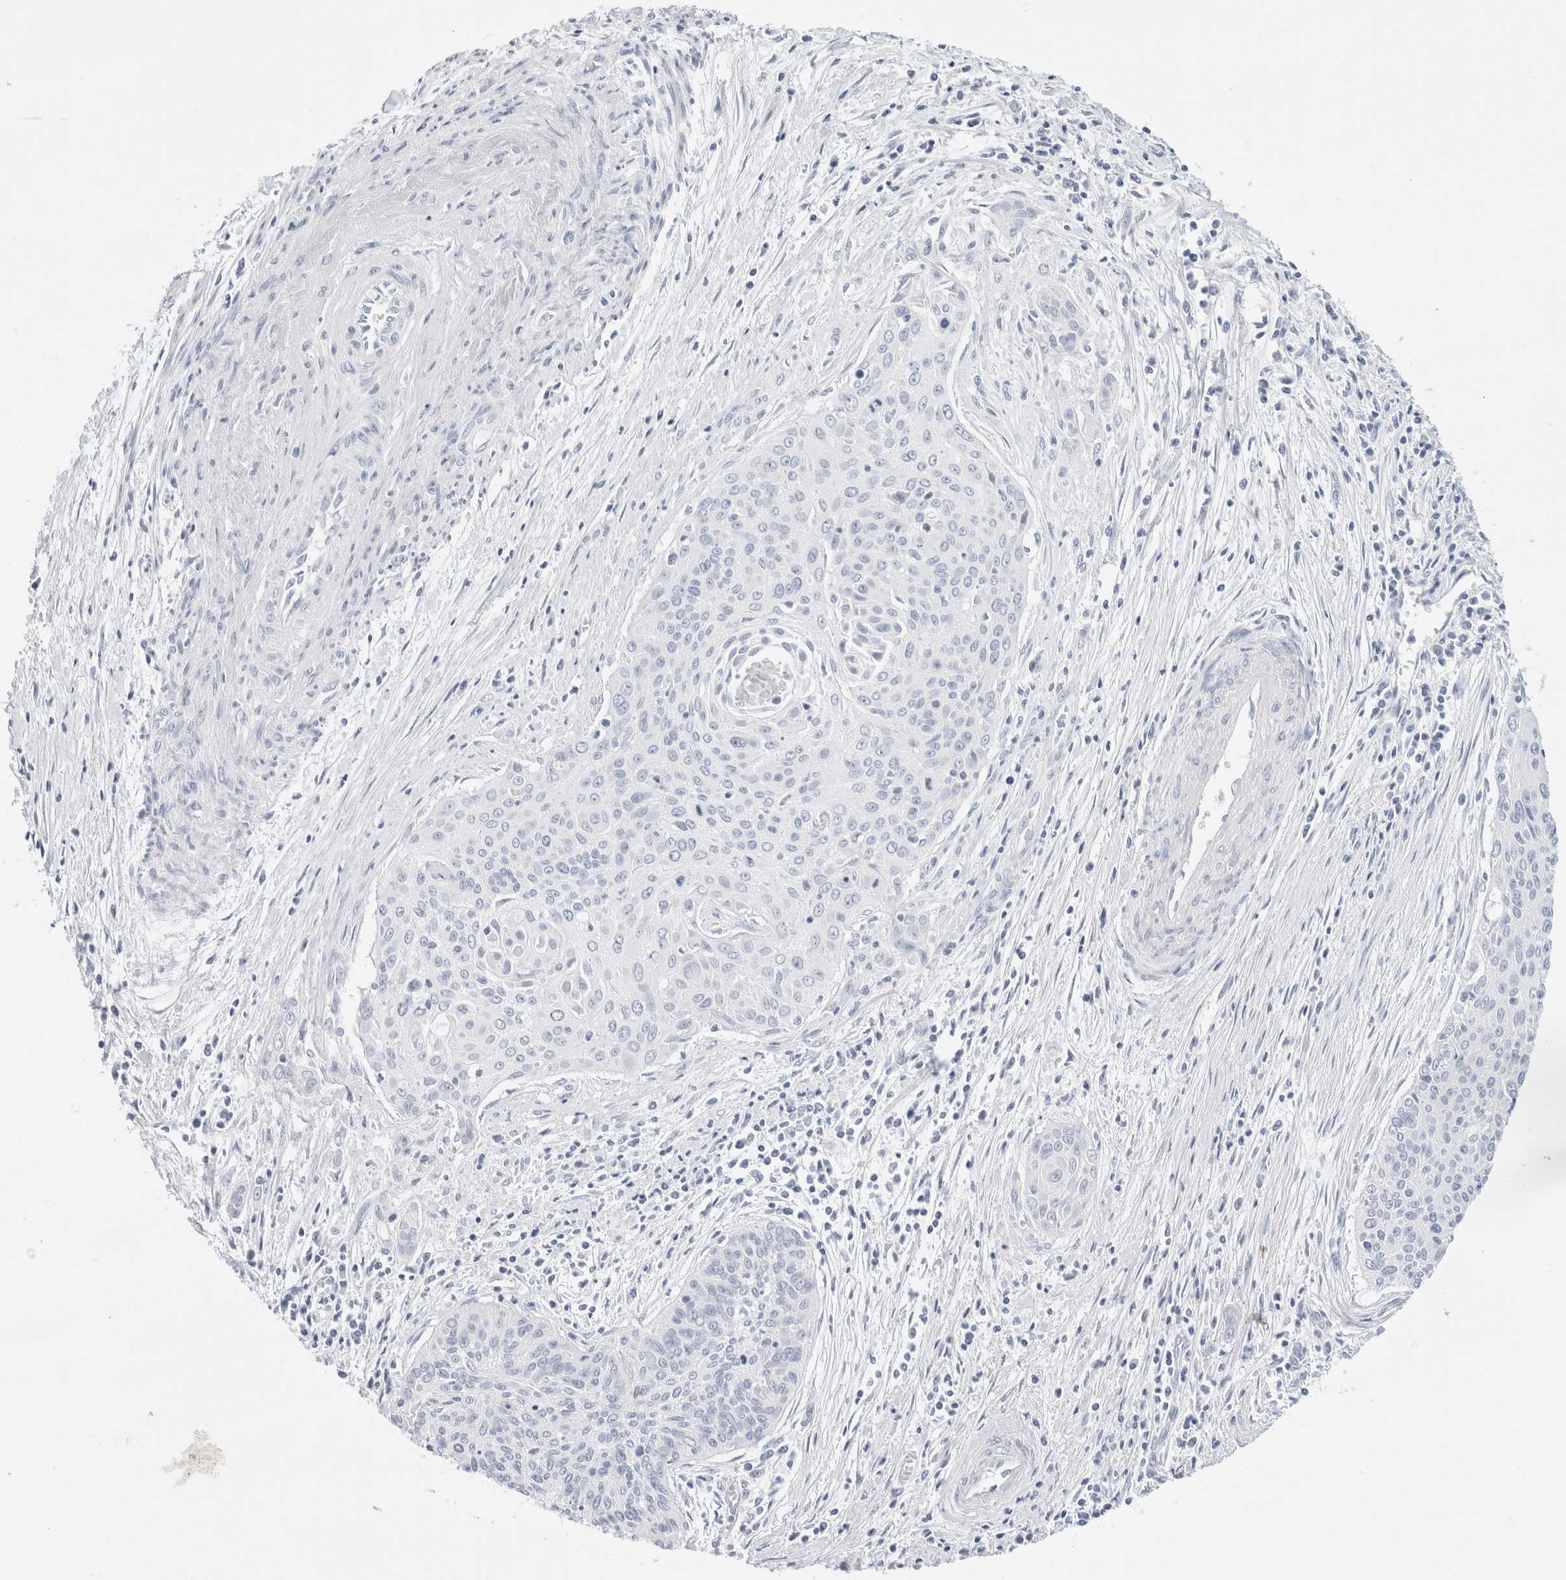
{"staining": {"intensity": "negative", "quantity": "none", "location": "none"}, "tissue": "cervical cancer", "cell_type": "Tumor cells", "image_type": "cancer", "snomed": [{"axis": "morphology", "description": "Squamous cell carcinoma, NOS"}, {"axis": "topography", "description": "Cervix"}], "caption": "Immunohistochemistry (IHC) of human squamous cell carcinoma (cervical) demonstrates no positivity in tumor cells.", "gene": "ECHDC2", "patient": {"sex": "female", "age": 55}}